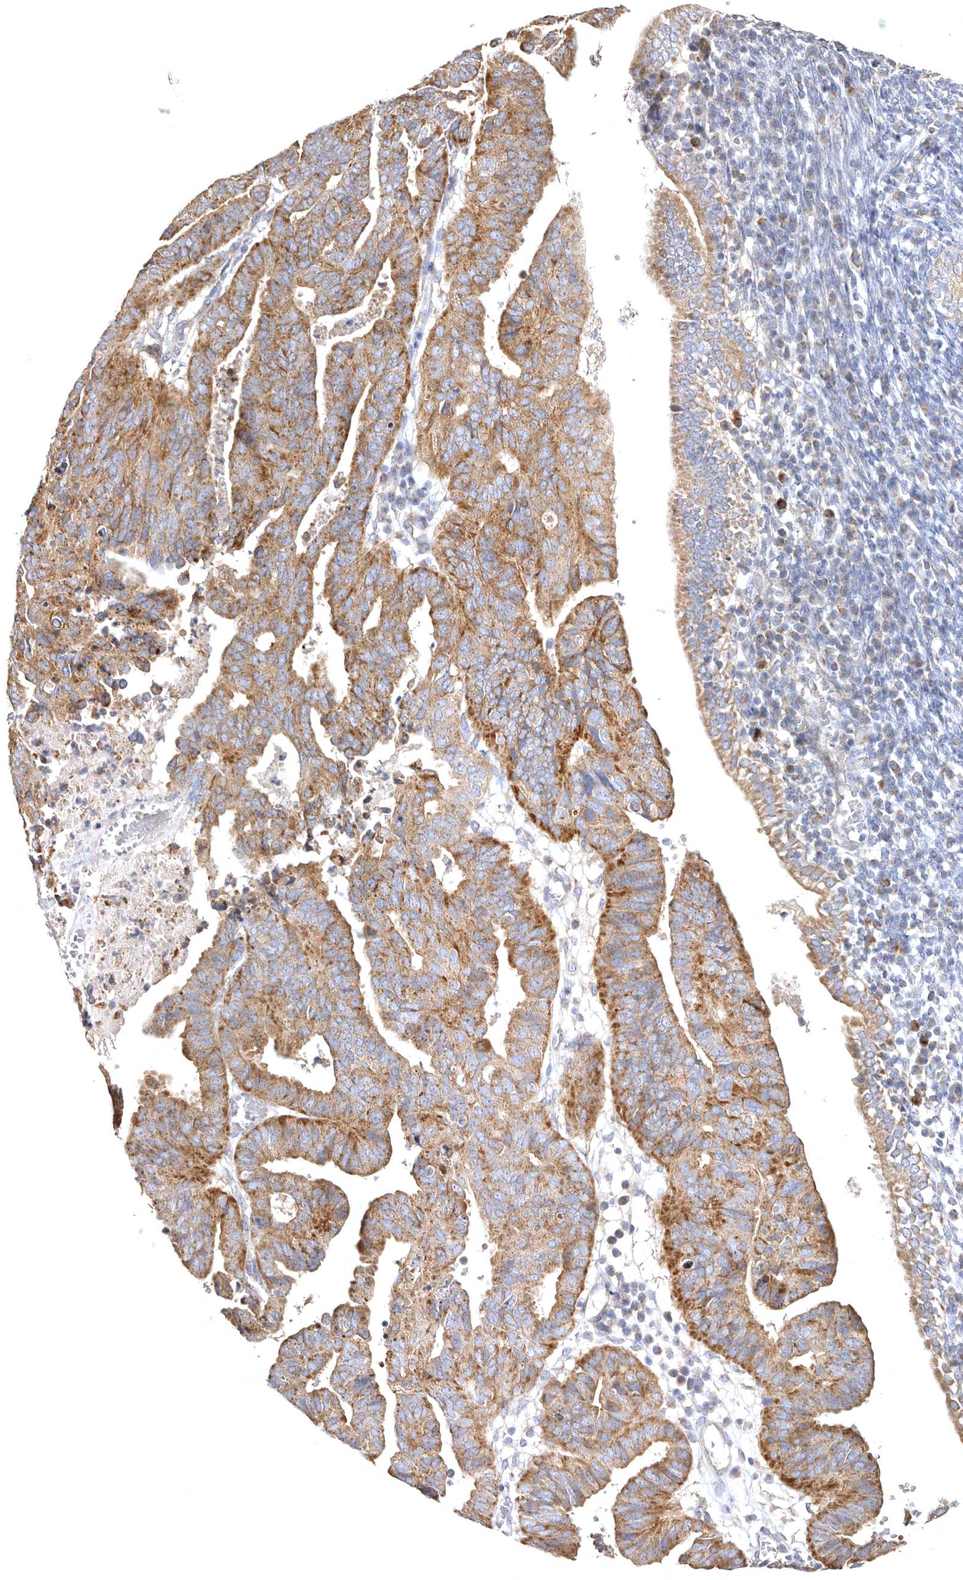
{"staining": {"intensity": "moderate", "quantity": ">75%", "location": "cytoplasmic/membranous"}, "tissue": "endometrial cancer", "cell_type": "Tumor cells", "image_type": "cancer", "snomed": [{"axis": "morphology", "description": "Adenocarcinoma, NOS"}, {"axis": "topography", "description": "Uterus"}], "caption": "Immunohistochemical staining of endometrial adenocarcinoma exhibits moderate cytoplasmic/membranous protein staining in about >75% of tumor cells.", "gene": "BAIAP2L1", "patient": {"sex": "female", "age": 77}}